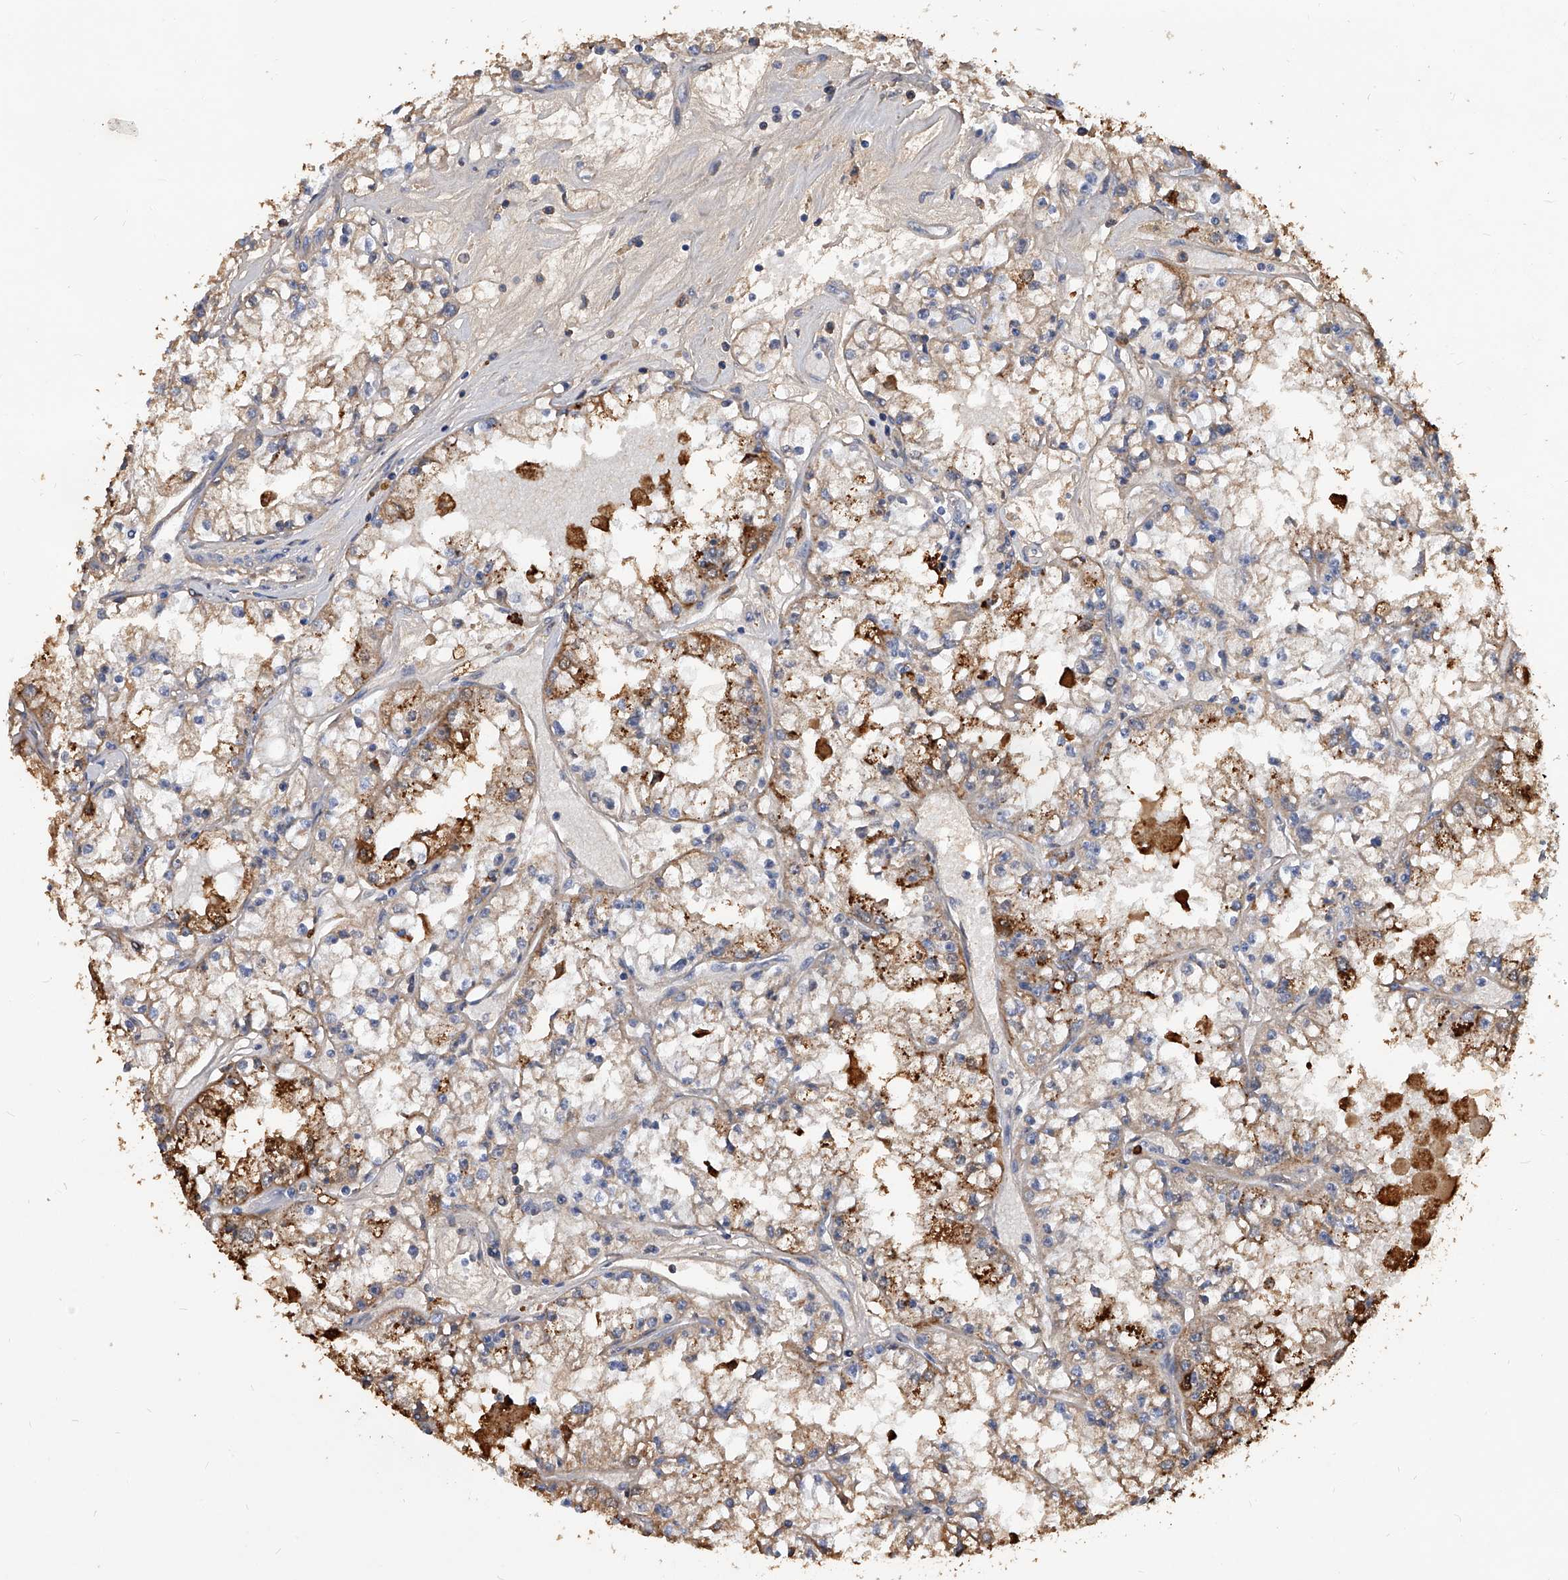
{"staining": {"intensity": "weak", "quantity": "25%-75%", "location": "cytoplasmic/membranous"}, "tissue": "renal cancer", "cell_type": "Tumor cells", "image_type": "cancer", "snomed": [{"axis": "morphology", "description": "Adenocarcinoma, NOS"}, {"axis": "topography", "description": "Kidney"}], "caption": "Adenocarcinoma (renal) stained with a brown dye exhibits weak cytoplasmic/membranous positive positivity in approximately 25%-75% of tumor cells.", "gene": "ZNF25", "patient": {"sex": "male", "age": 56}}